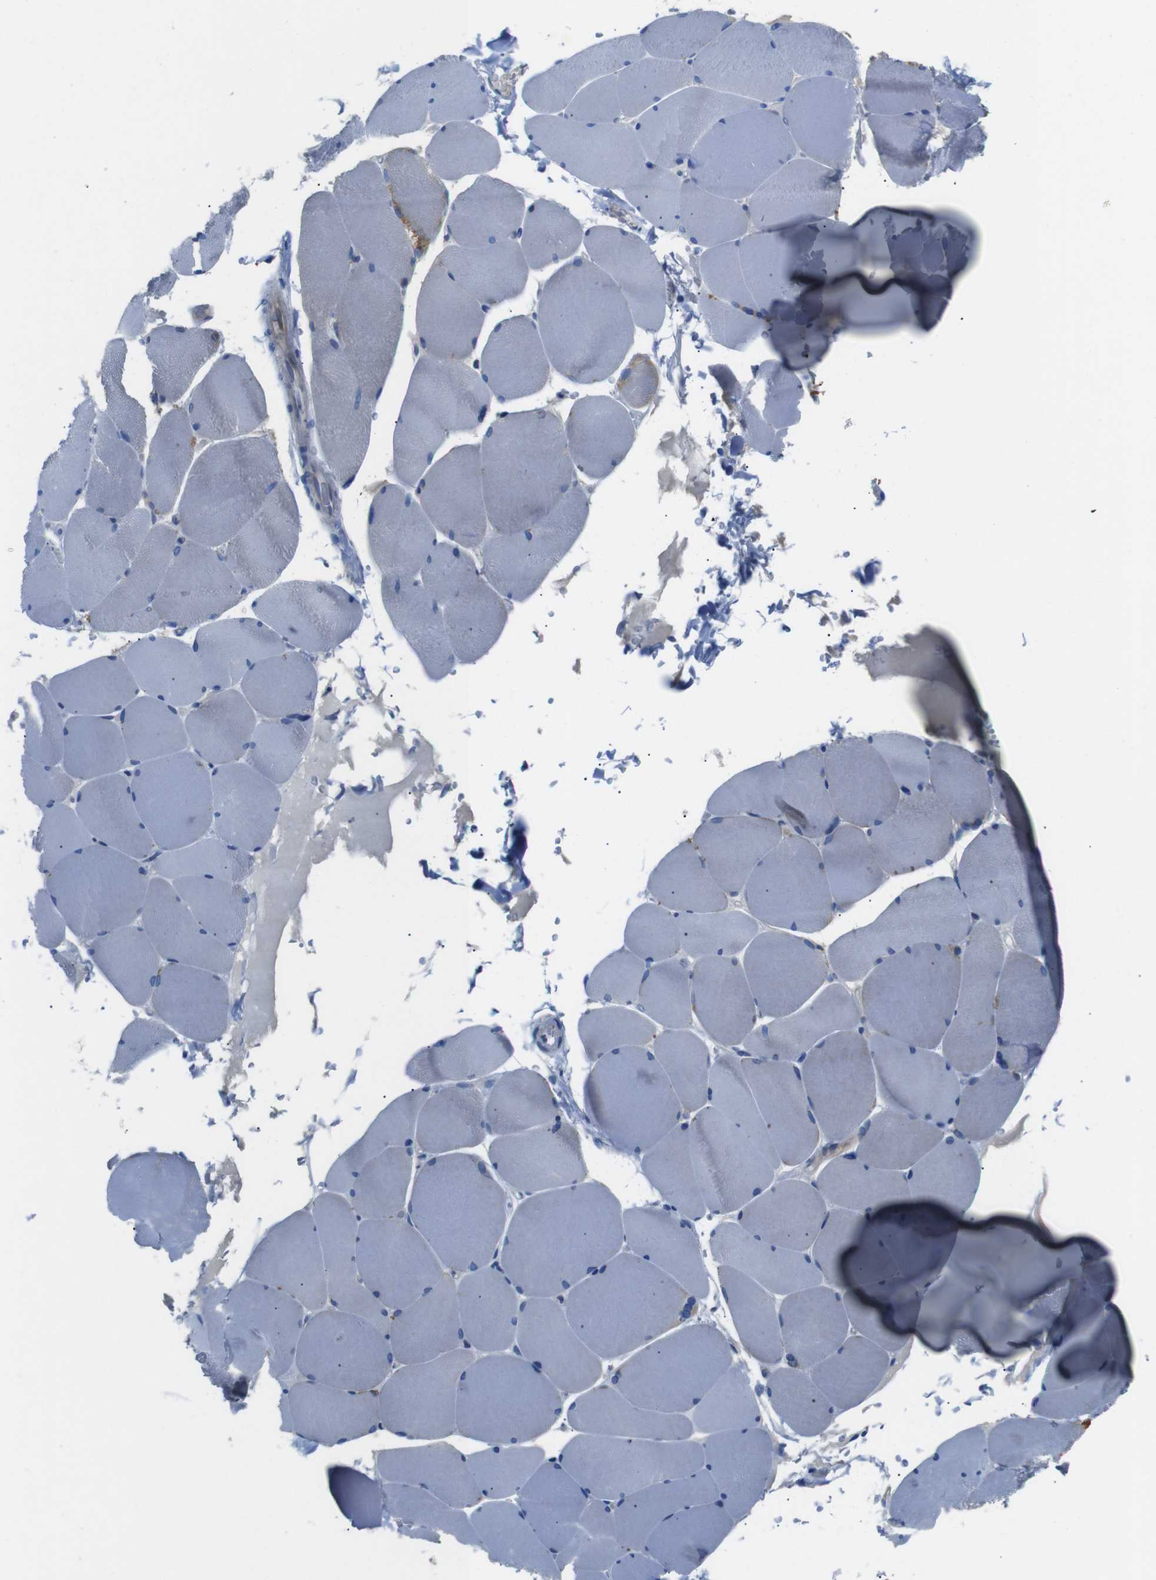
{"staining": {"intensity": "weak", "quantity": "<25%", "location": "cytoplasmic/membranous"}, "tissue": "skeletal muscle", "cell_type": "Myocytes", "image_type": "normal", "snomed": [{"axis": "morphology", "description": "Normal tissue, NOS"}, {"axis": "topography", "description": "Skin"}, {"axis": "topography", "description": "Skeletal muscle"}], "caption": "There is no significant staining in myocytes of skeletal muscle. The staining was performed using DAB to visualize the protein expression in brown, while the nuclei were stained in blue with hematoxylin (Magnification: 20x).", "gene": "DCP1A", "patient": {"sex": "male", "age": 83}}